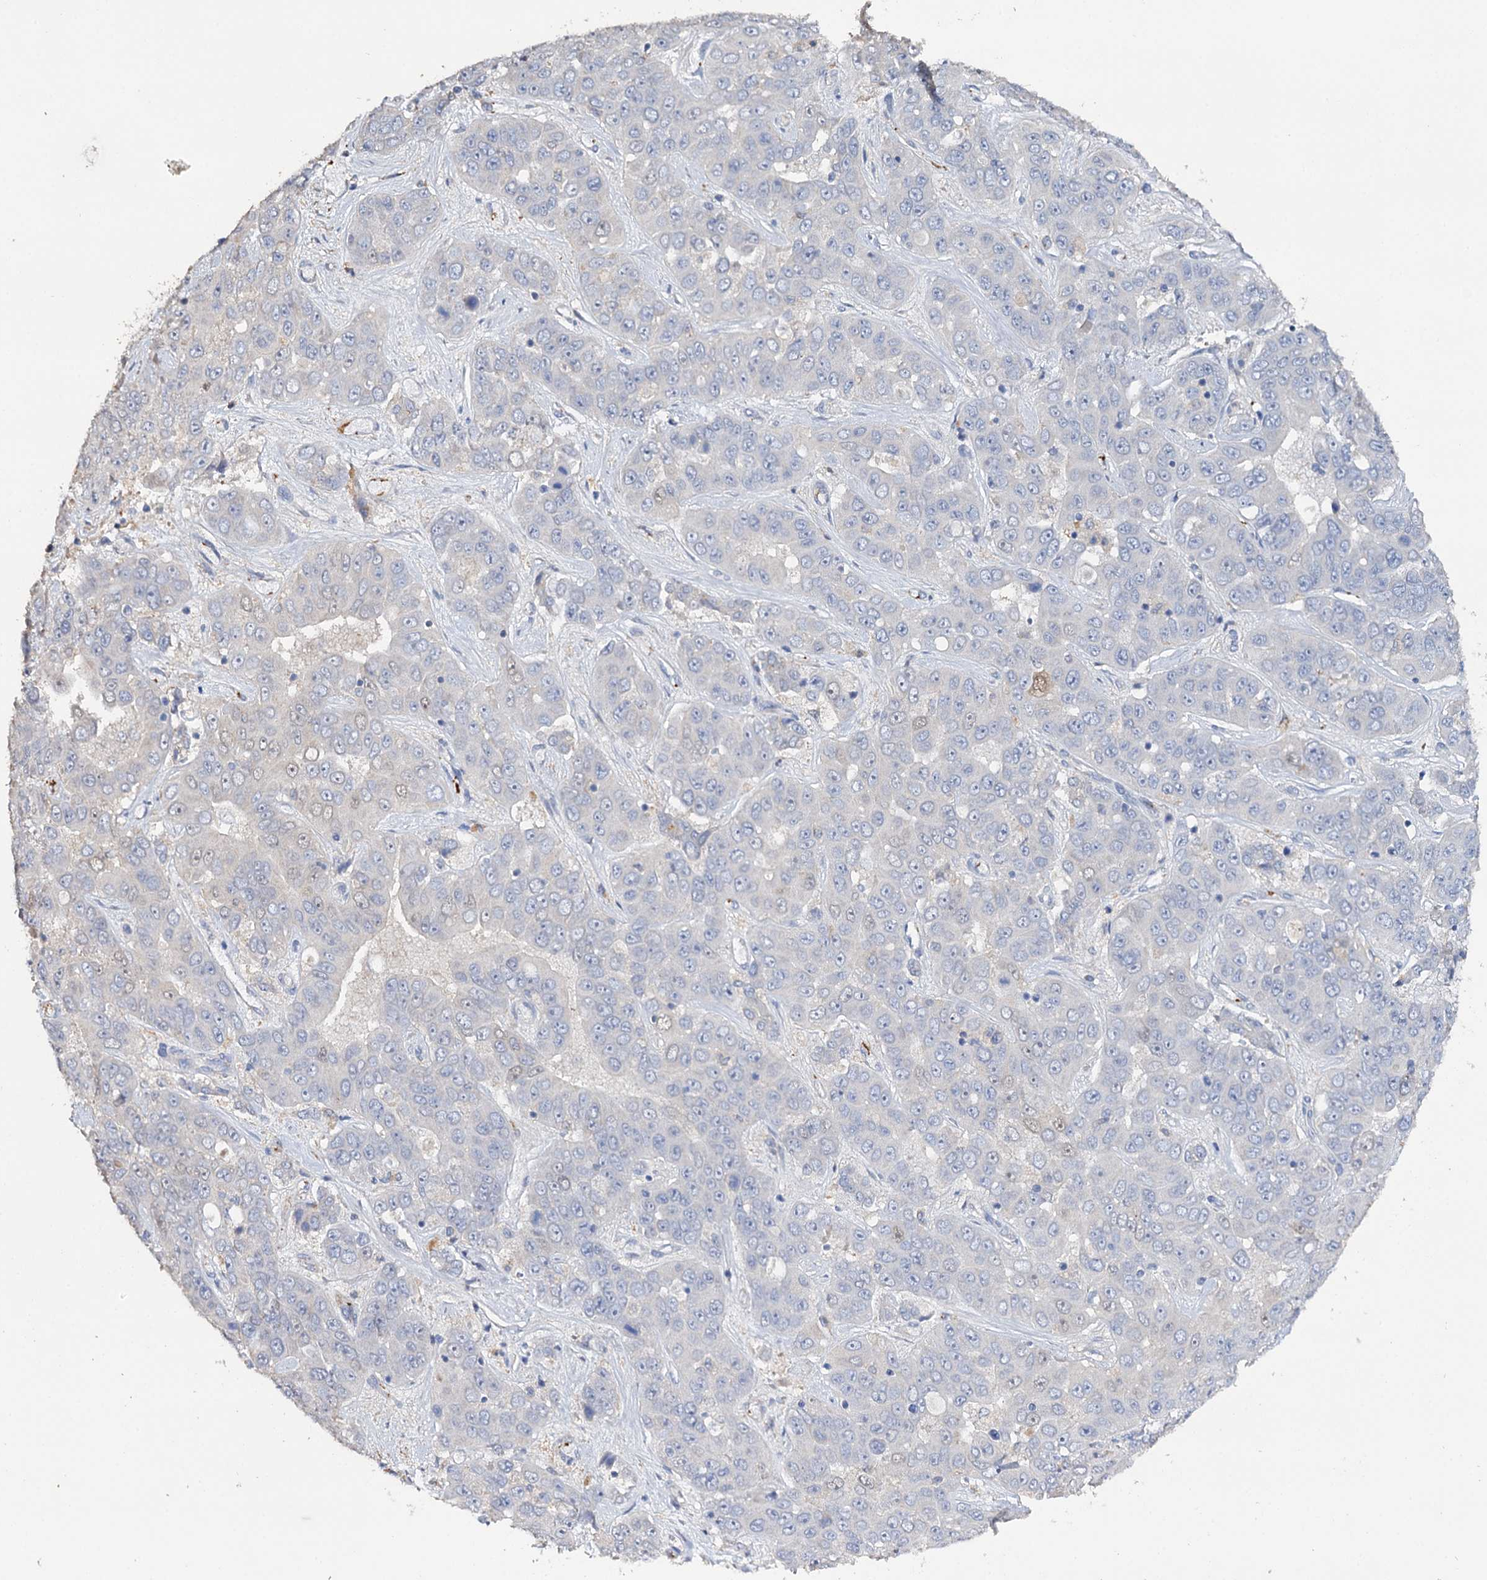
{"staining": {"intensity": "negative", "quantity": "none", "location": "none"}, "tissue": "liver cancer", "cell_type": "Tumor cells", "image_type": "cancer", "snomed": [{"axis": "morphology", "description": "Cholangiocarcinoma"}, {"axis": "topography", "description": "Liver"}], "caption": "Immunohistochemistry of liver cholangiocarcinoma demonstrates no staining in tumor cells. (DAB IHC with hematoxylin counter stain).", "gene": "DNAH6", "patient": {"sex": "female", "age": 52}}